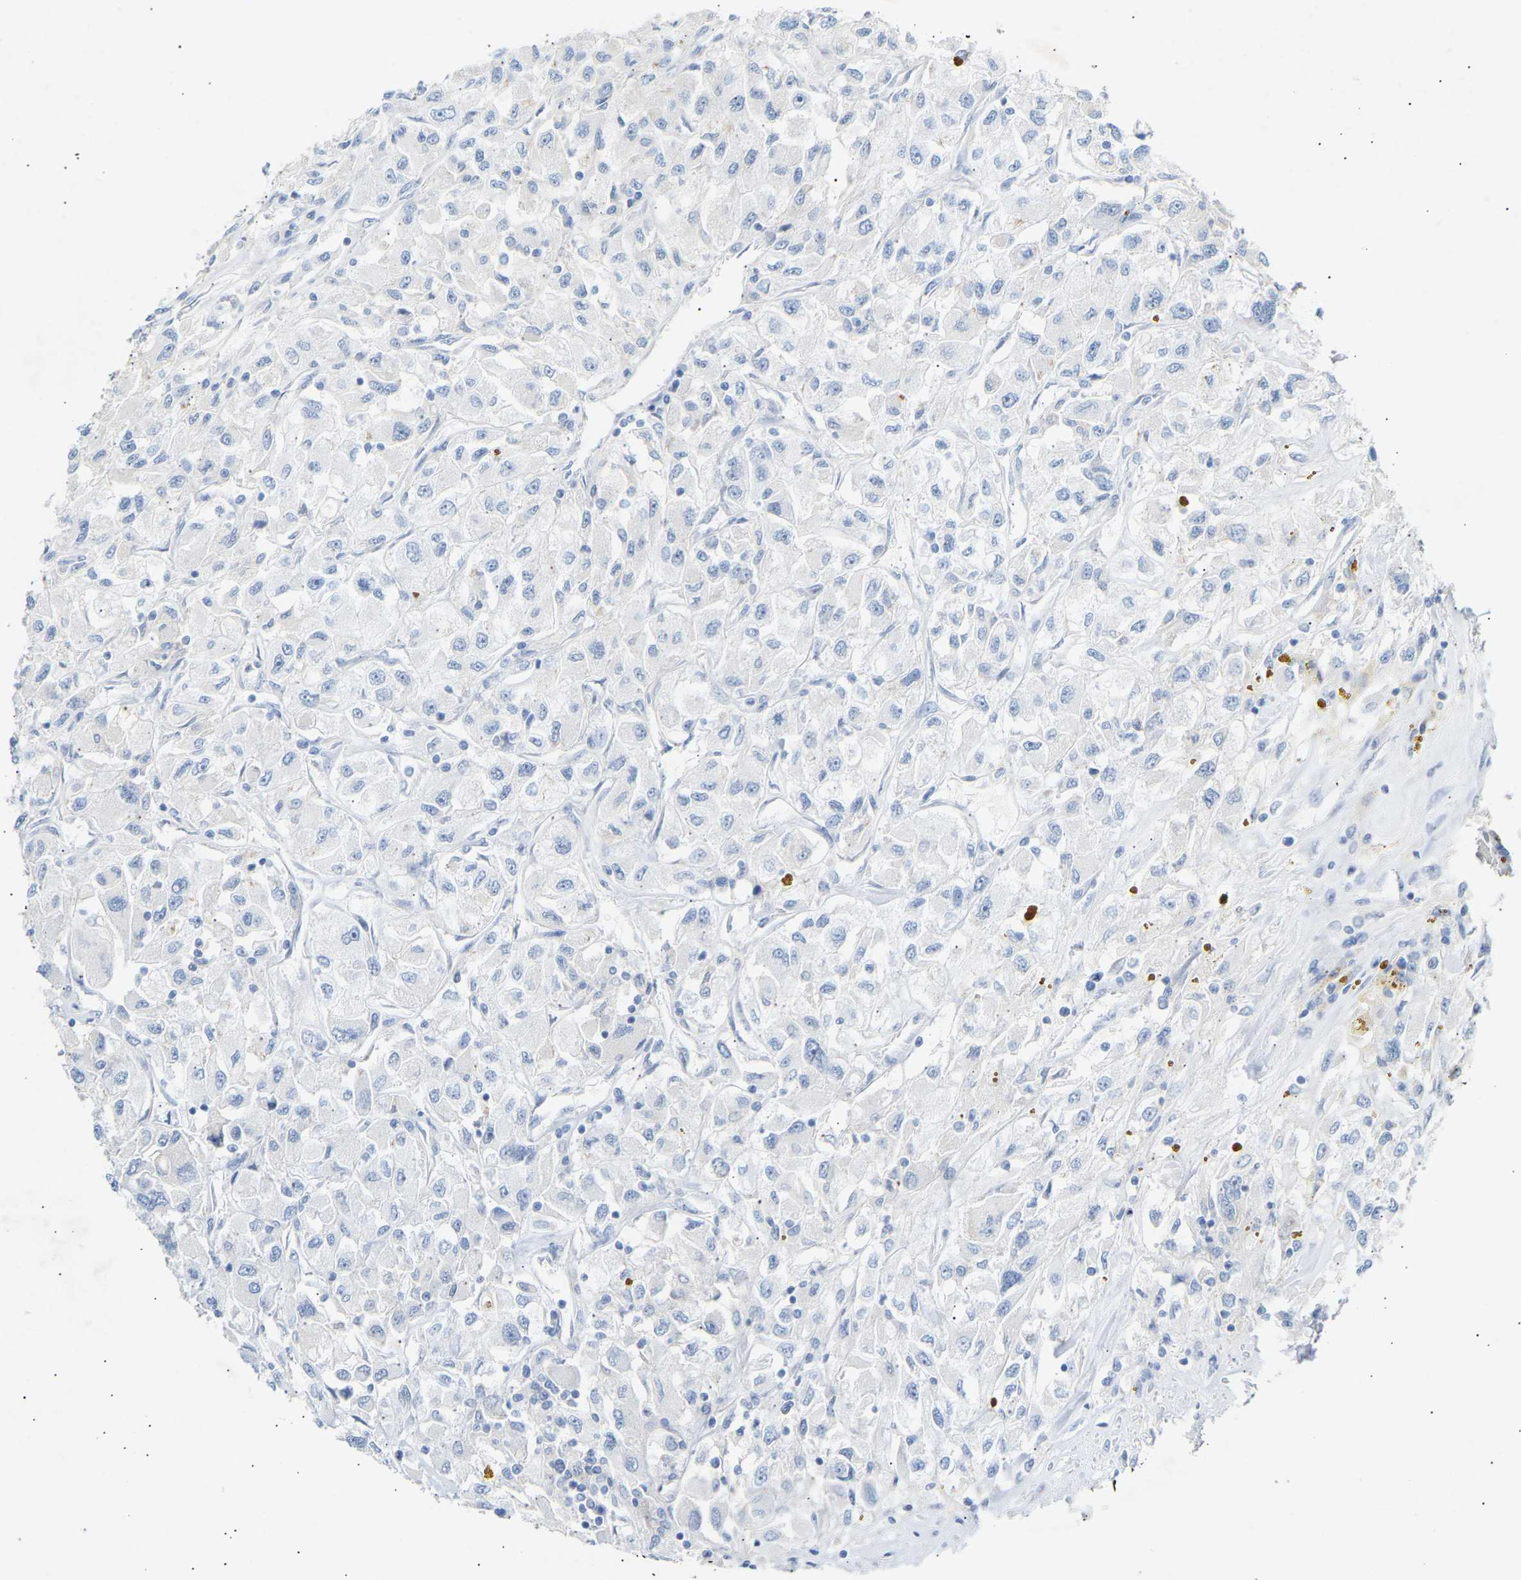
{"staining": {"intensity": "negative", "quantity": "none", "location": "none"}, "tissue": "renal cancer", "cell_type": "Tumor cells", "image_type": "cancer", "snomed": [{"axis": "morphology", "description": "Adenocarcinoma, NOS"}, {"axis": "topography", "description": "Kidney"}], "caption": "Immunohistochemistry (IHC) of renal cancer demonstrates no expression in tumor cells.", "gene": "PEX1", "patient": {"sex": "female", "age": 52}}